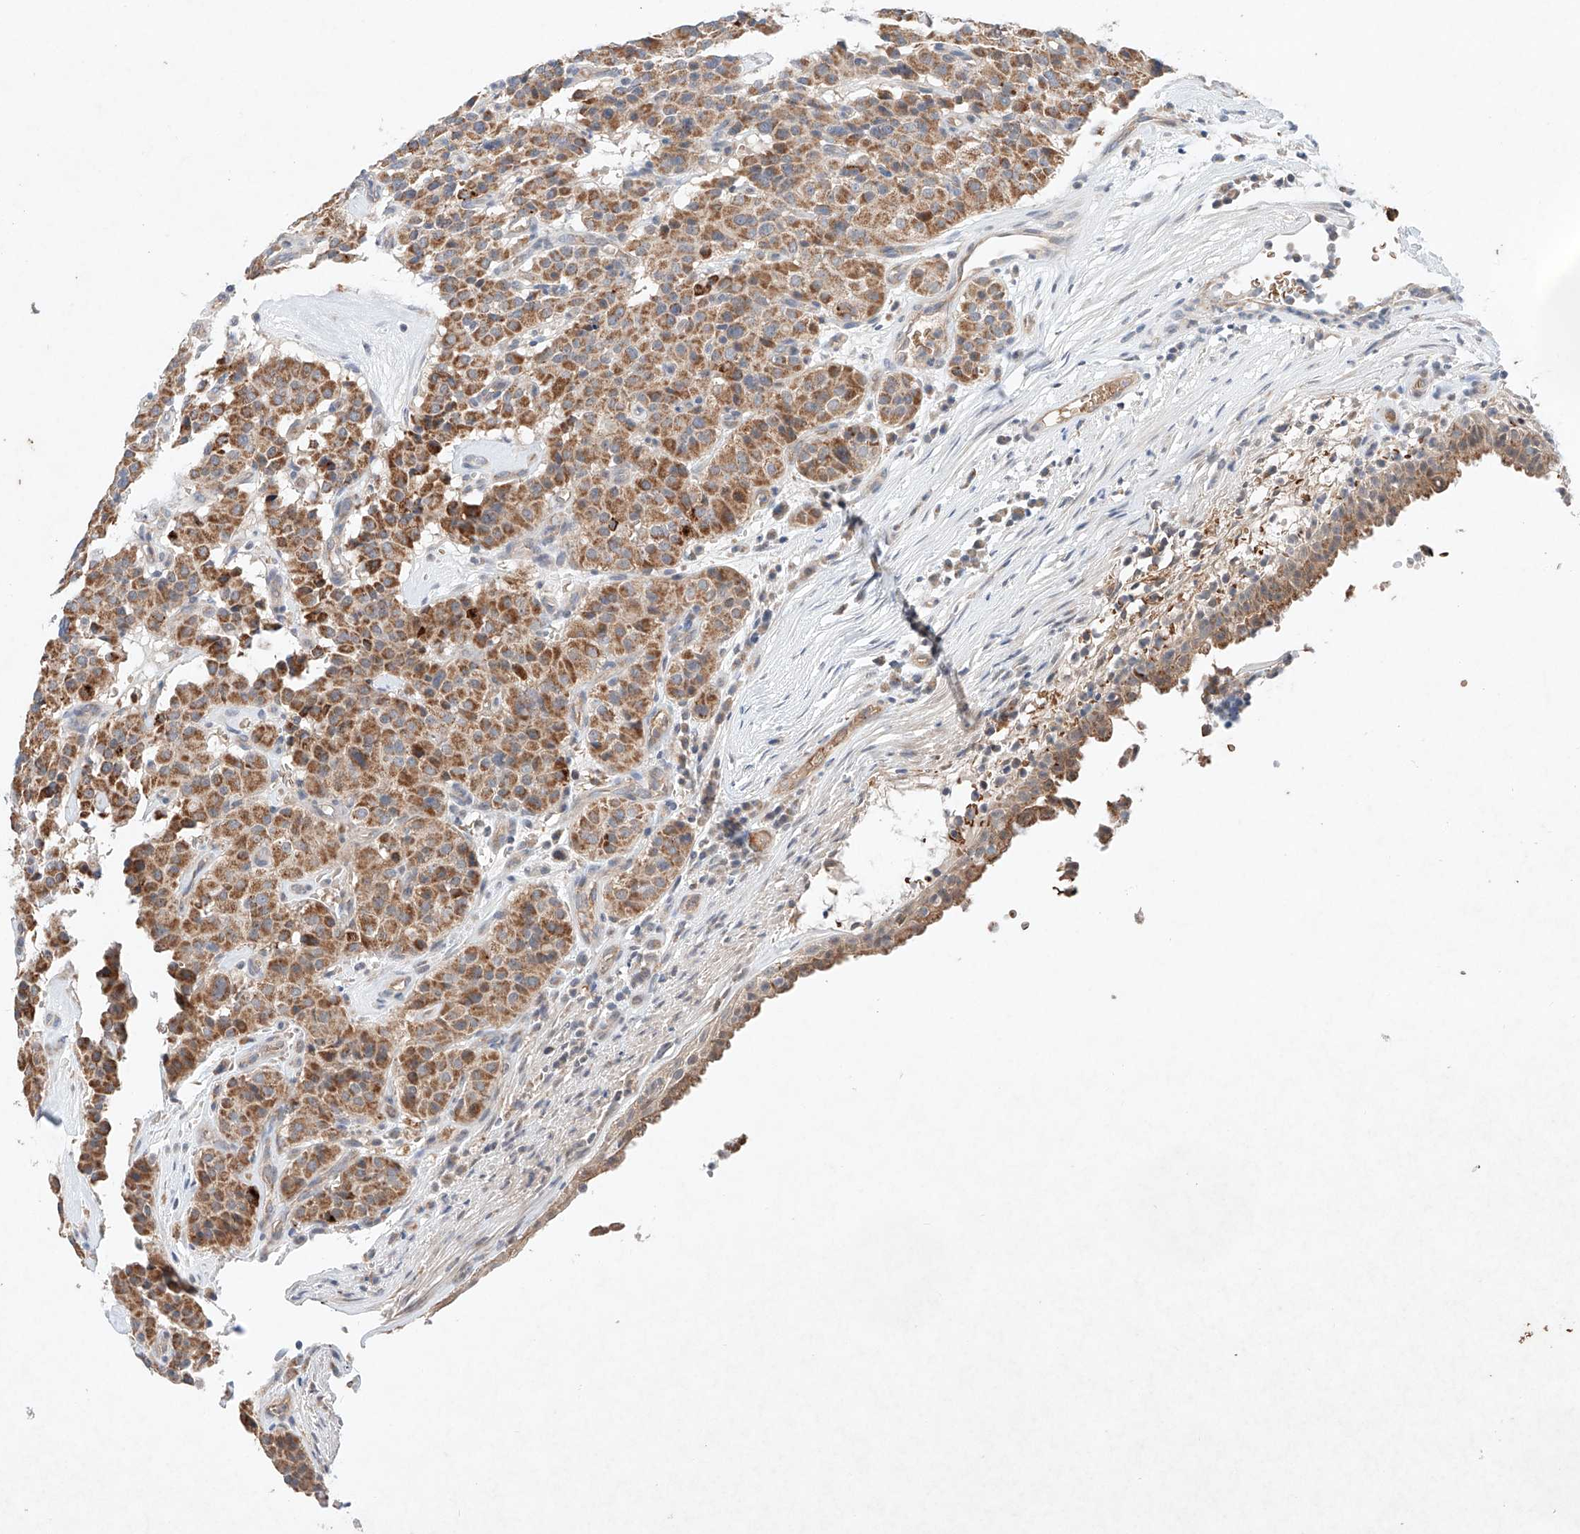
{"staining": {"intensity": "moderate", "quantity": ">75%", "location": "cytoplasmic/membranous"}, "tissue": "carcinoid", "cell_type": "Tumor cells", "image_type": "cancer", "snomed": [{"axis": "morphology", "description": "Carcinoid, malignant, NOS"}, {"axis": "topography", "description": "Lung"}], "caption": "Approximately >75% of tumor cells in human carcinoid (malignant) display moderate cytoplasmic/membranous protein positivity as visualized by brown immunohistochemical staining.", "gene": "FASTK", "patient": {"sex": "male", "age": 30}}